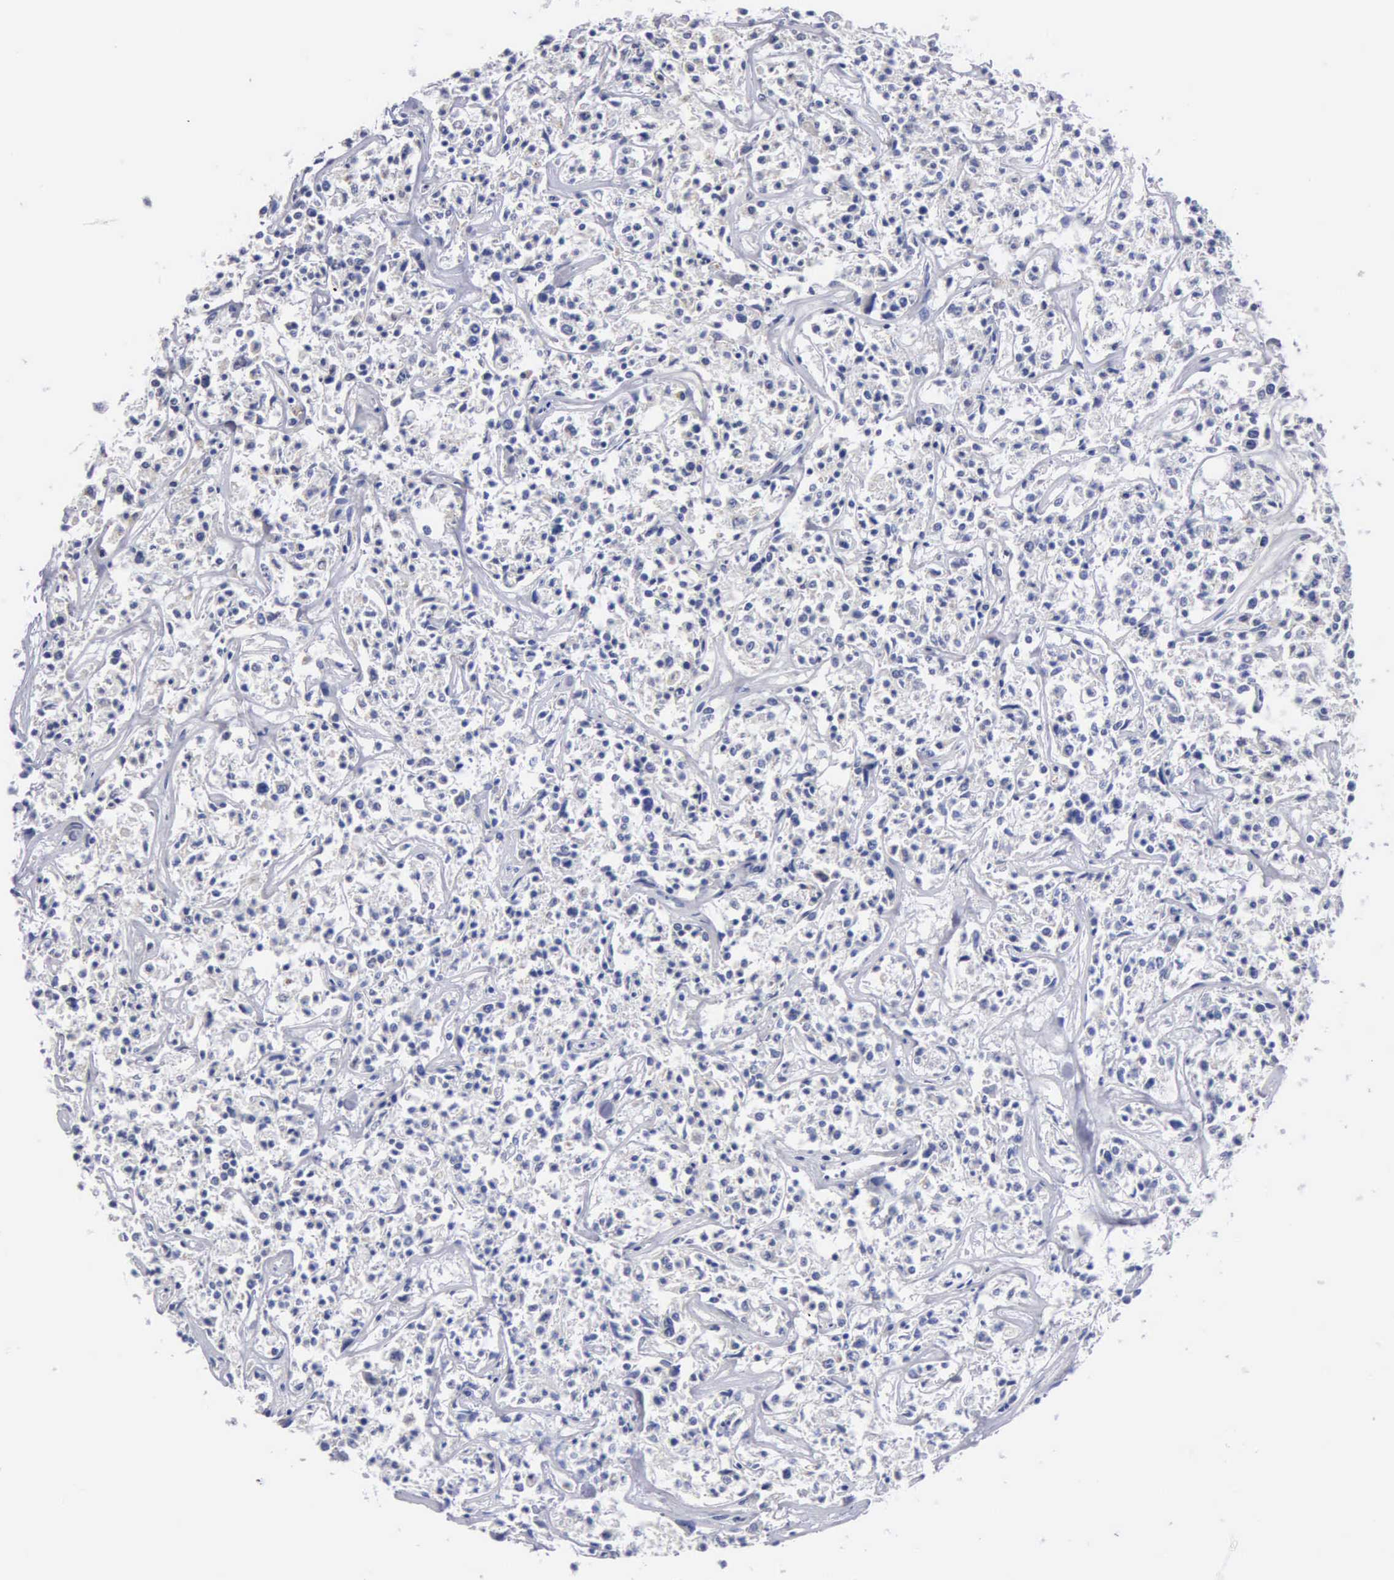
{"staining": {"intensity": "negative", "quantity": "none", "location": "none"}, "tissue": "lymphoma", "cell_type": "Tumor cells", "image_type": "cancer", "snomed": [{"axis": "morphology", "description": "Malignant lymphoma, non-Hodgkin's type, Low grade"}, {"axis": "topography", "description": "Small intestine"}], "caption": "Immunohistochemistry histopathology image of neoplastic tissue: lymphoma stained with DAB (3,3'-diaminobenzidine) exhibits no significant protein staining in tumor cells.", "gene": "PTGS2", "patient": {"sex": "female", "age": 59}}